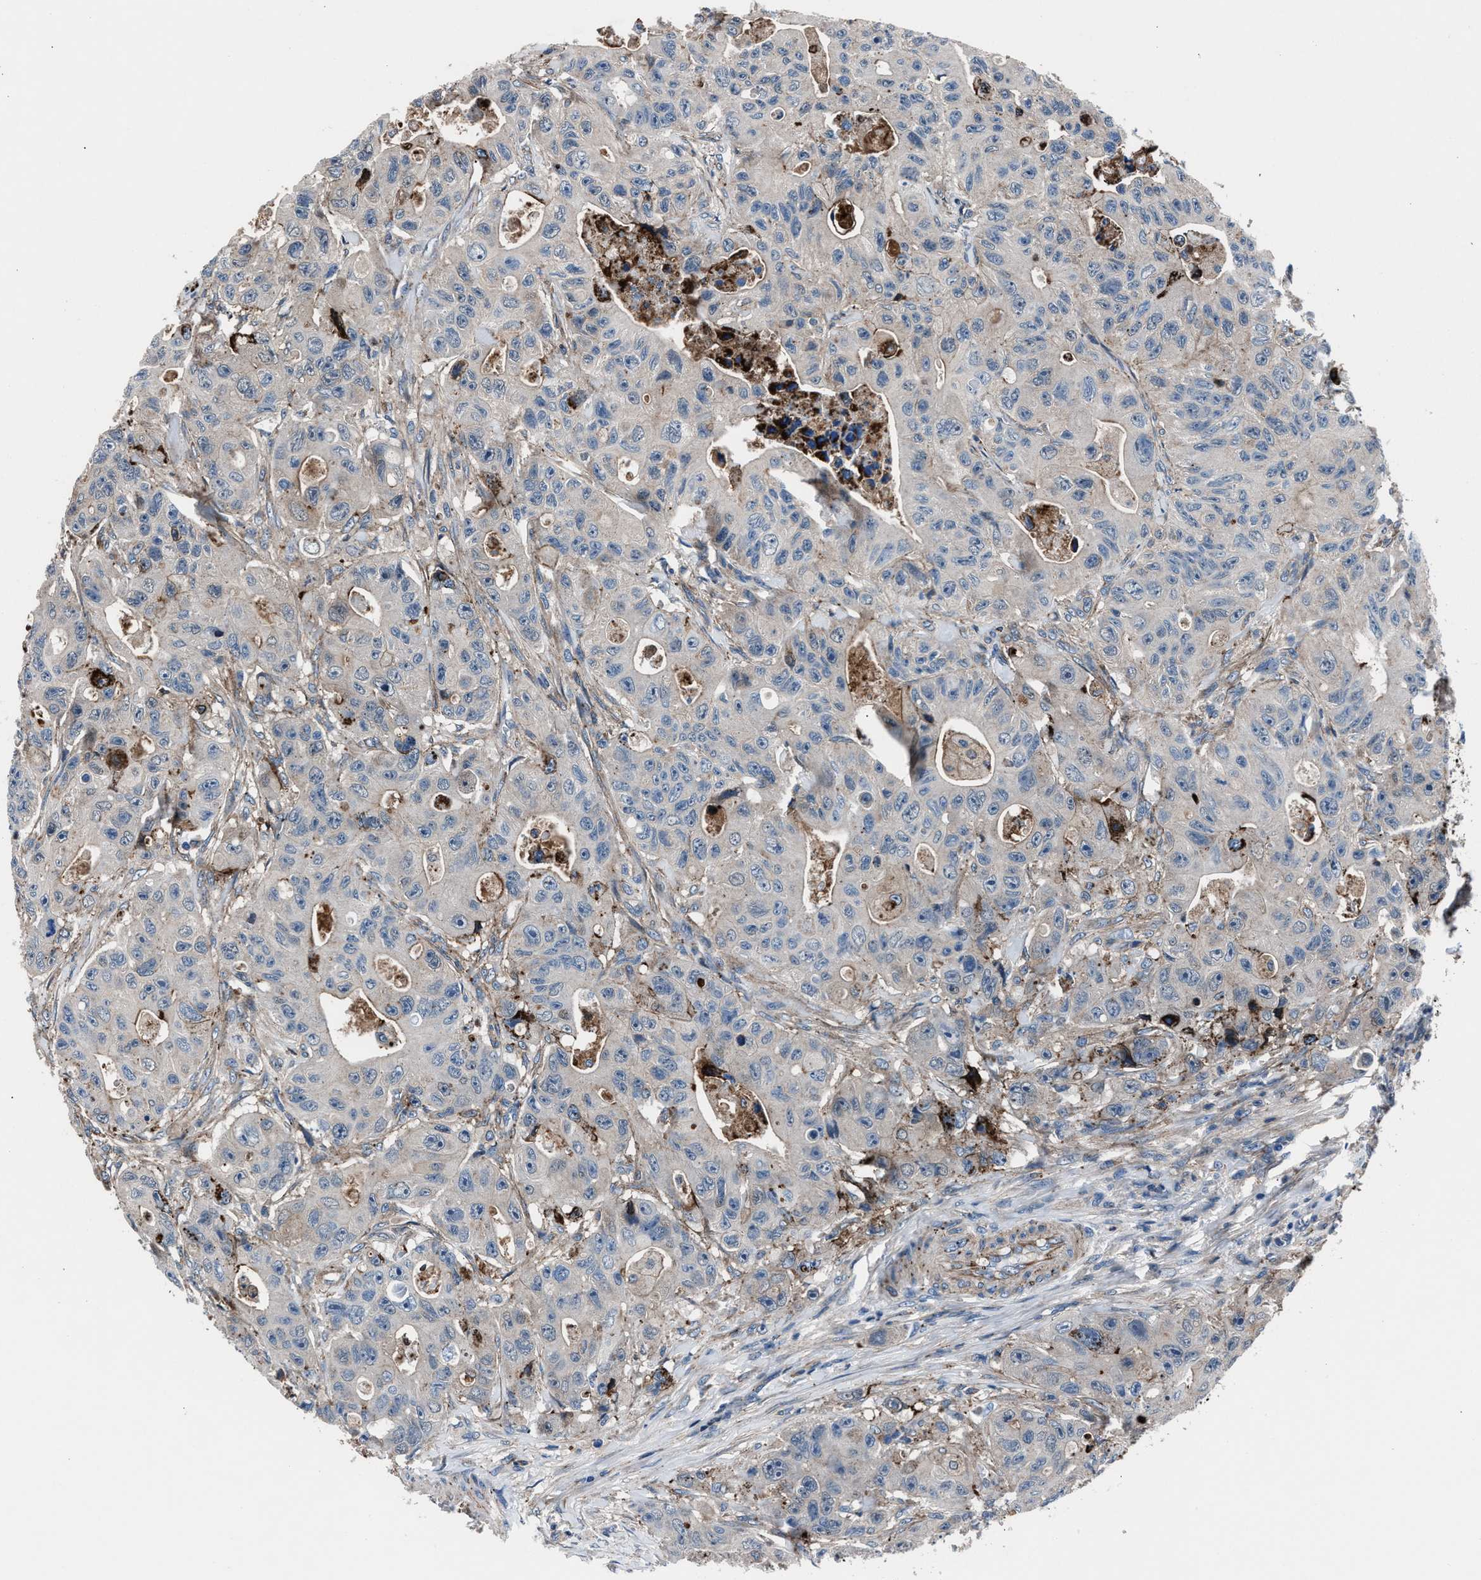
{"staining": {"intensity": "negative", "quantity": "none", "location": "none"}, "tissue": "colorectal cancer", "cell_type": "Tumor cells", "image_type": "cancer", "snomed": [{"axis": "morphology", "description": "Adenocarcinoma, NOS"}, {"axis": "topography", "description": "Colon"}], "caption": "Human colorectal adenocarcinoma stained for a protein using immunohistochemistry displays no expression in tumor cells.", "gene": "MFSD11", "patient": {"sex": "female", "age": 46}}